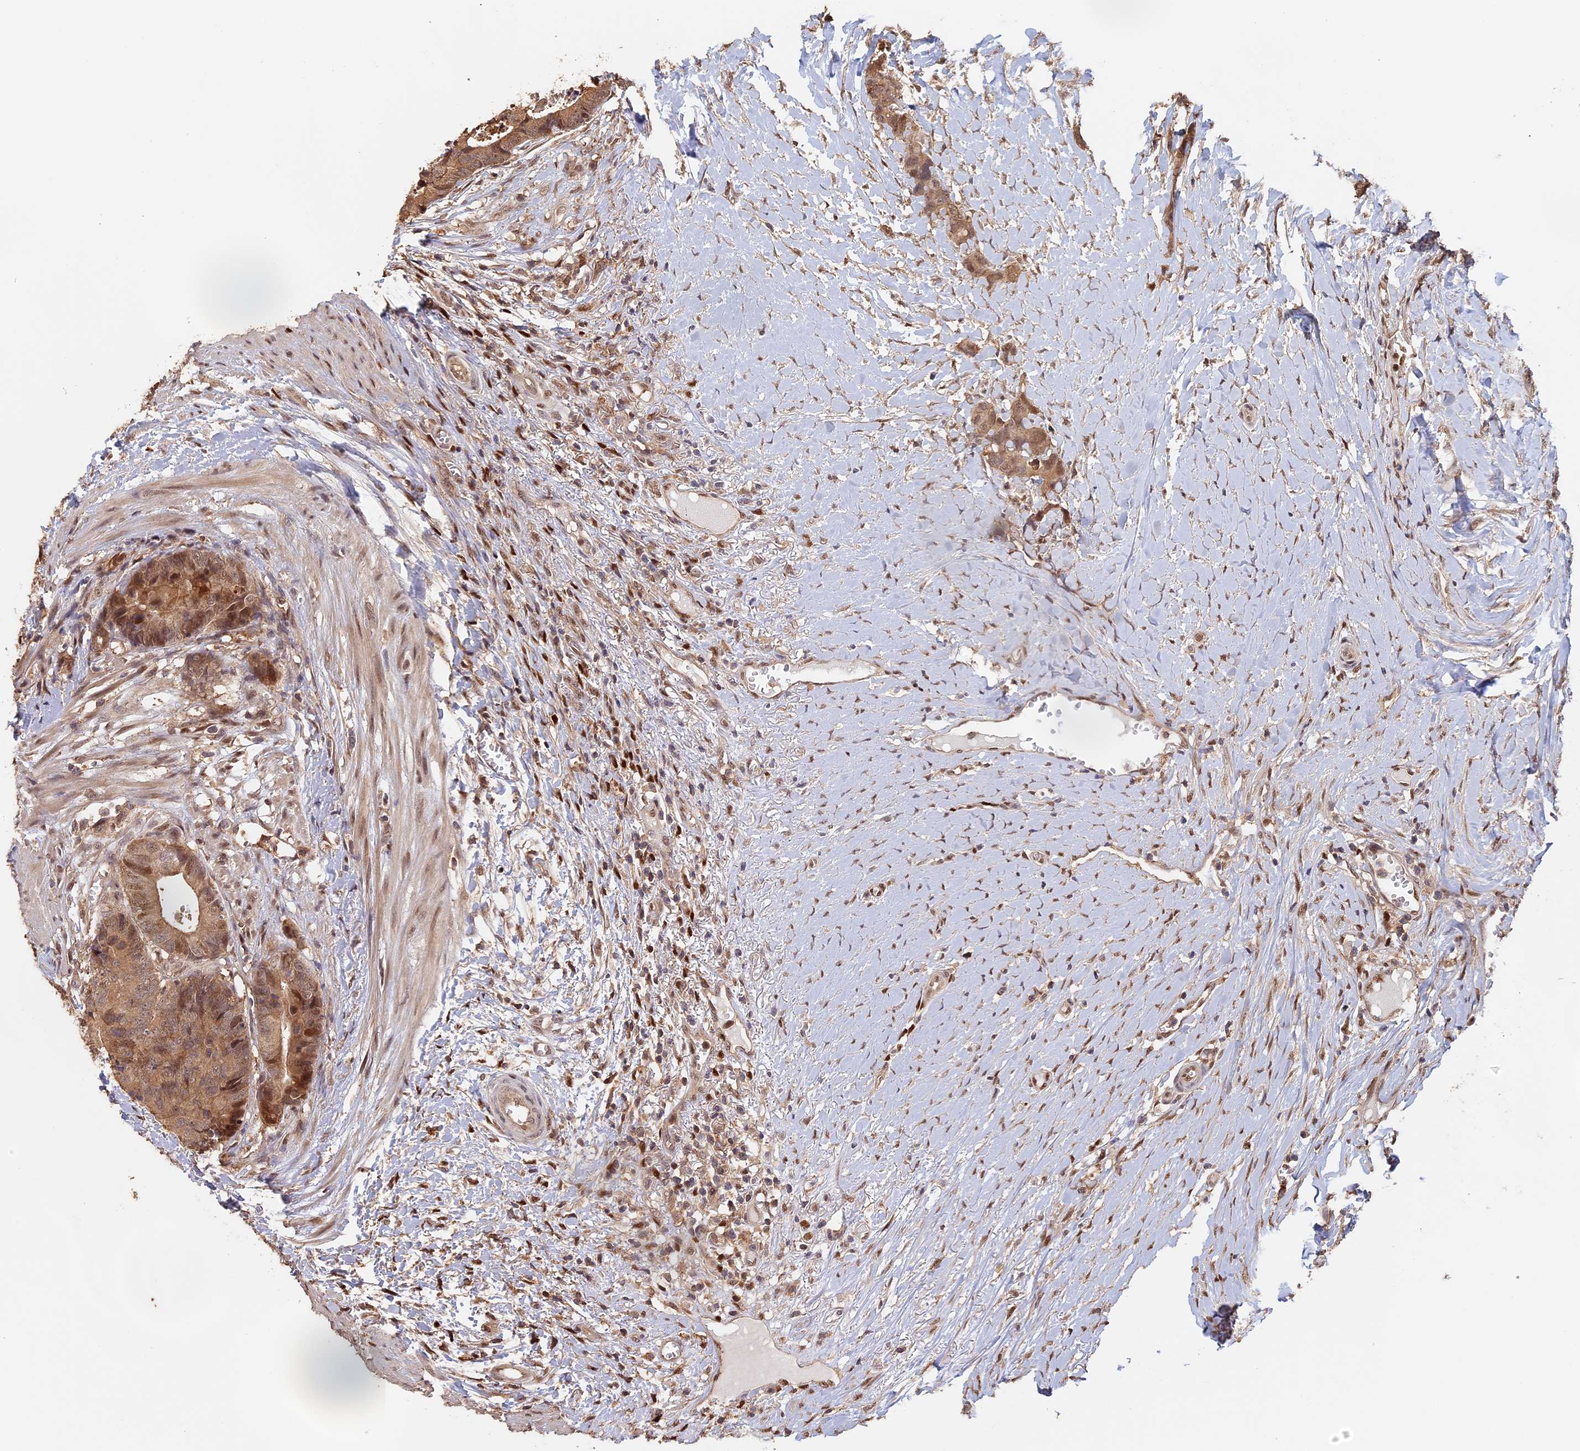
{"staining": {"intensity": "moderate", "quantity": ">75%", "location": "cytoplasmic/membranous,nuclear"}, "tissue": "colorectal cancer", "cell_type": "Tumor cells", "image_type": "cancer", "snomed": [{"axis": "morphology", "description": "Adenocarcinoma, NOS"}, {"axis": "topography", "description": "Colon"}], "caption": "Colorectal adenocarcinoma stained with a protein marker exhibits moderate staining in tumor cells.", "gene": "MYBL2", "patient": {"sex": "female", "age": 57}}